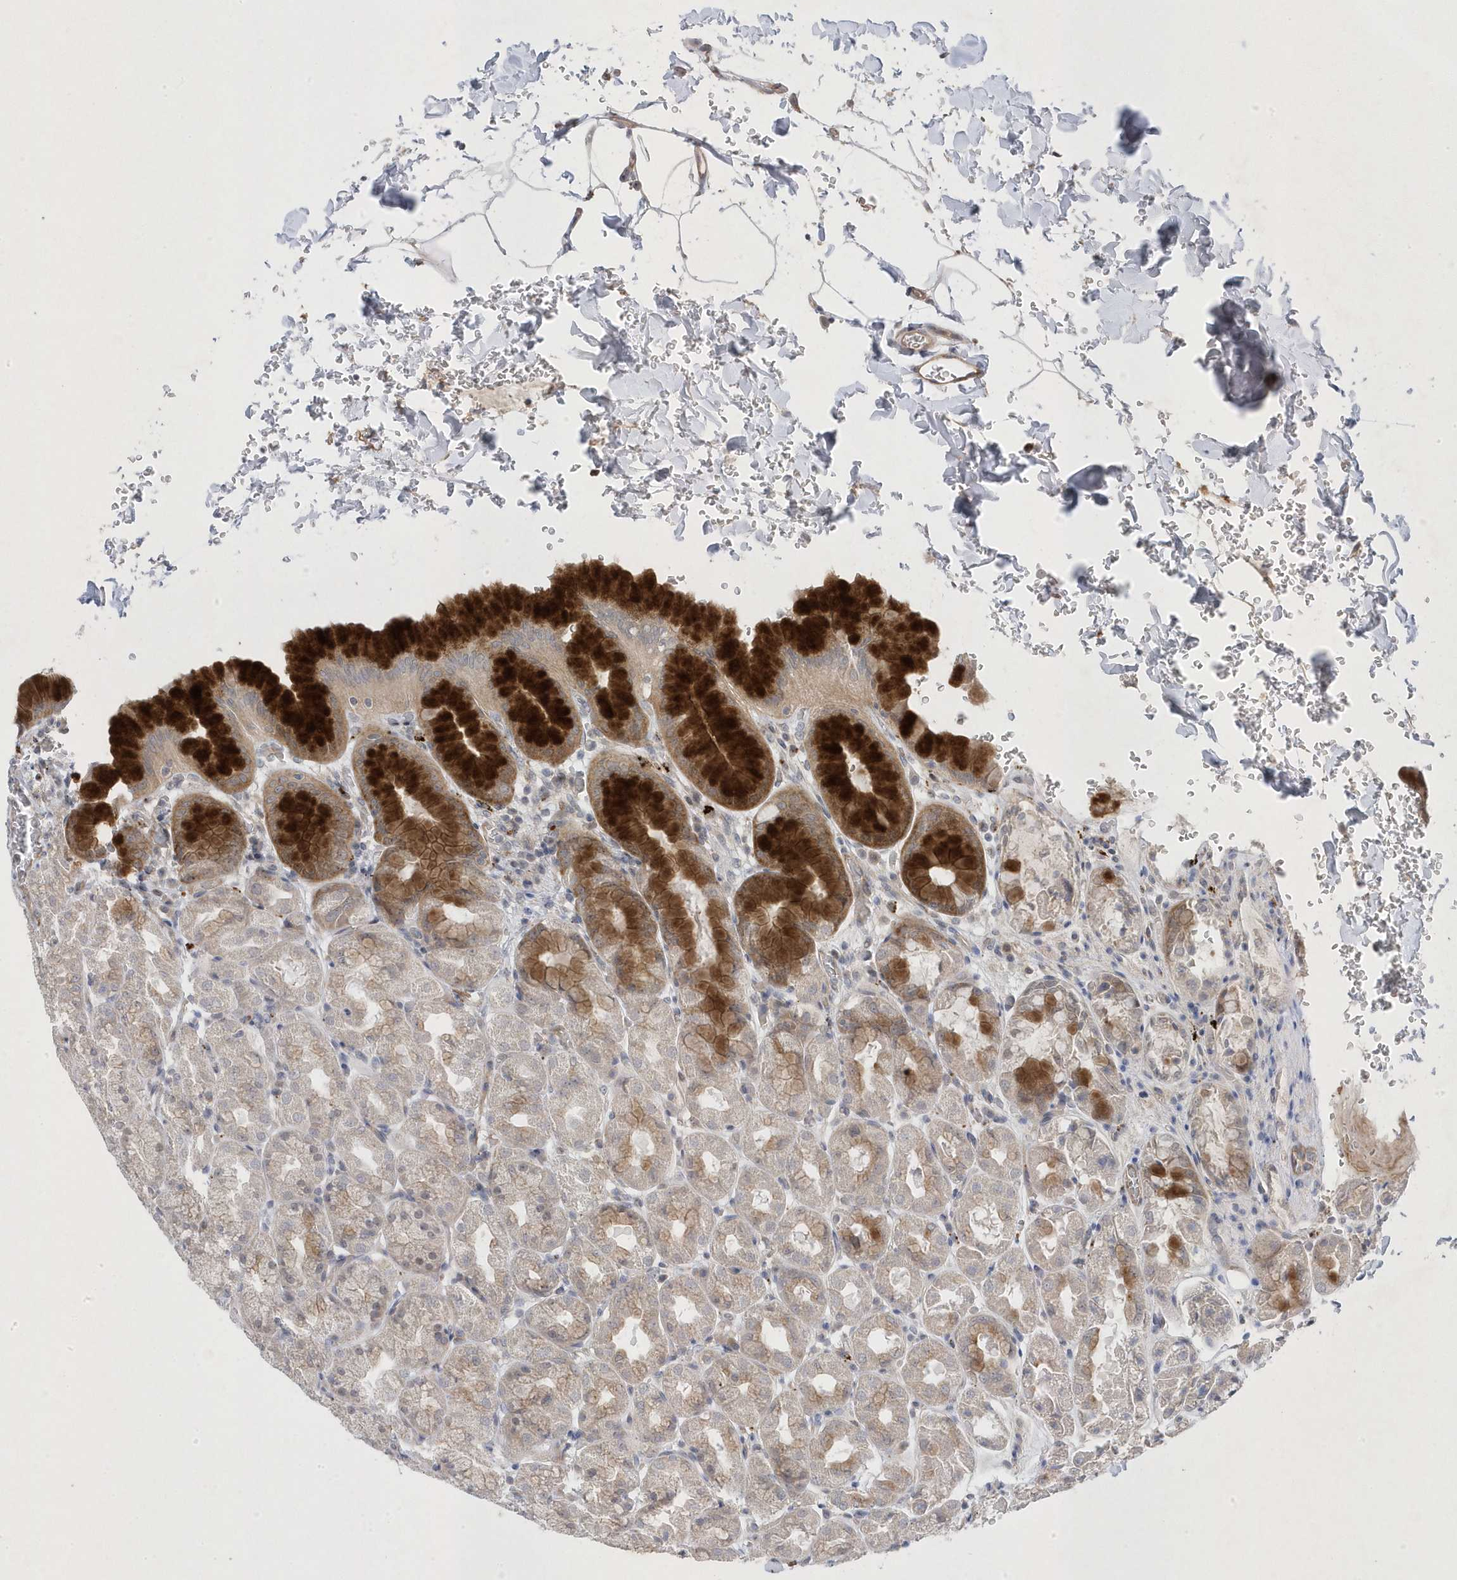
{"staining": {"intensity": "strong", "quantity": "<25%", "location": "cytoplasmic/membranous"}, "tissue": "stomach", "cell_type": "Glandular cells", "image_type": "normal", "snomed": [{"axis": "morphology", "description": "Normal tissue, NOS"}, {"axis": "topography", "description": "Stomach"}], "caption": "Strong cytoplasmic/membranous positivity is identified in about <25% of glandular cells in normal stomach. The staining was performed using DAB to visualize the protein expression in brown, while the nuclei were stained in blue with hematoxylin (Magnification: 20x).", "gene": "ANAPC1", "patient": {"sex": "male", "age": 42}}